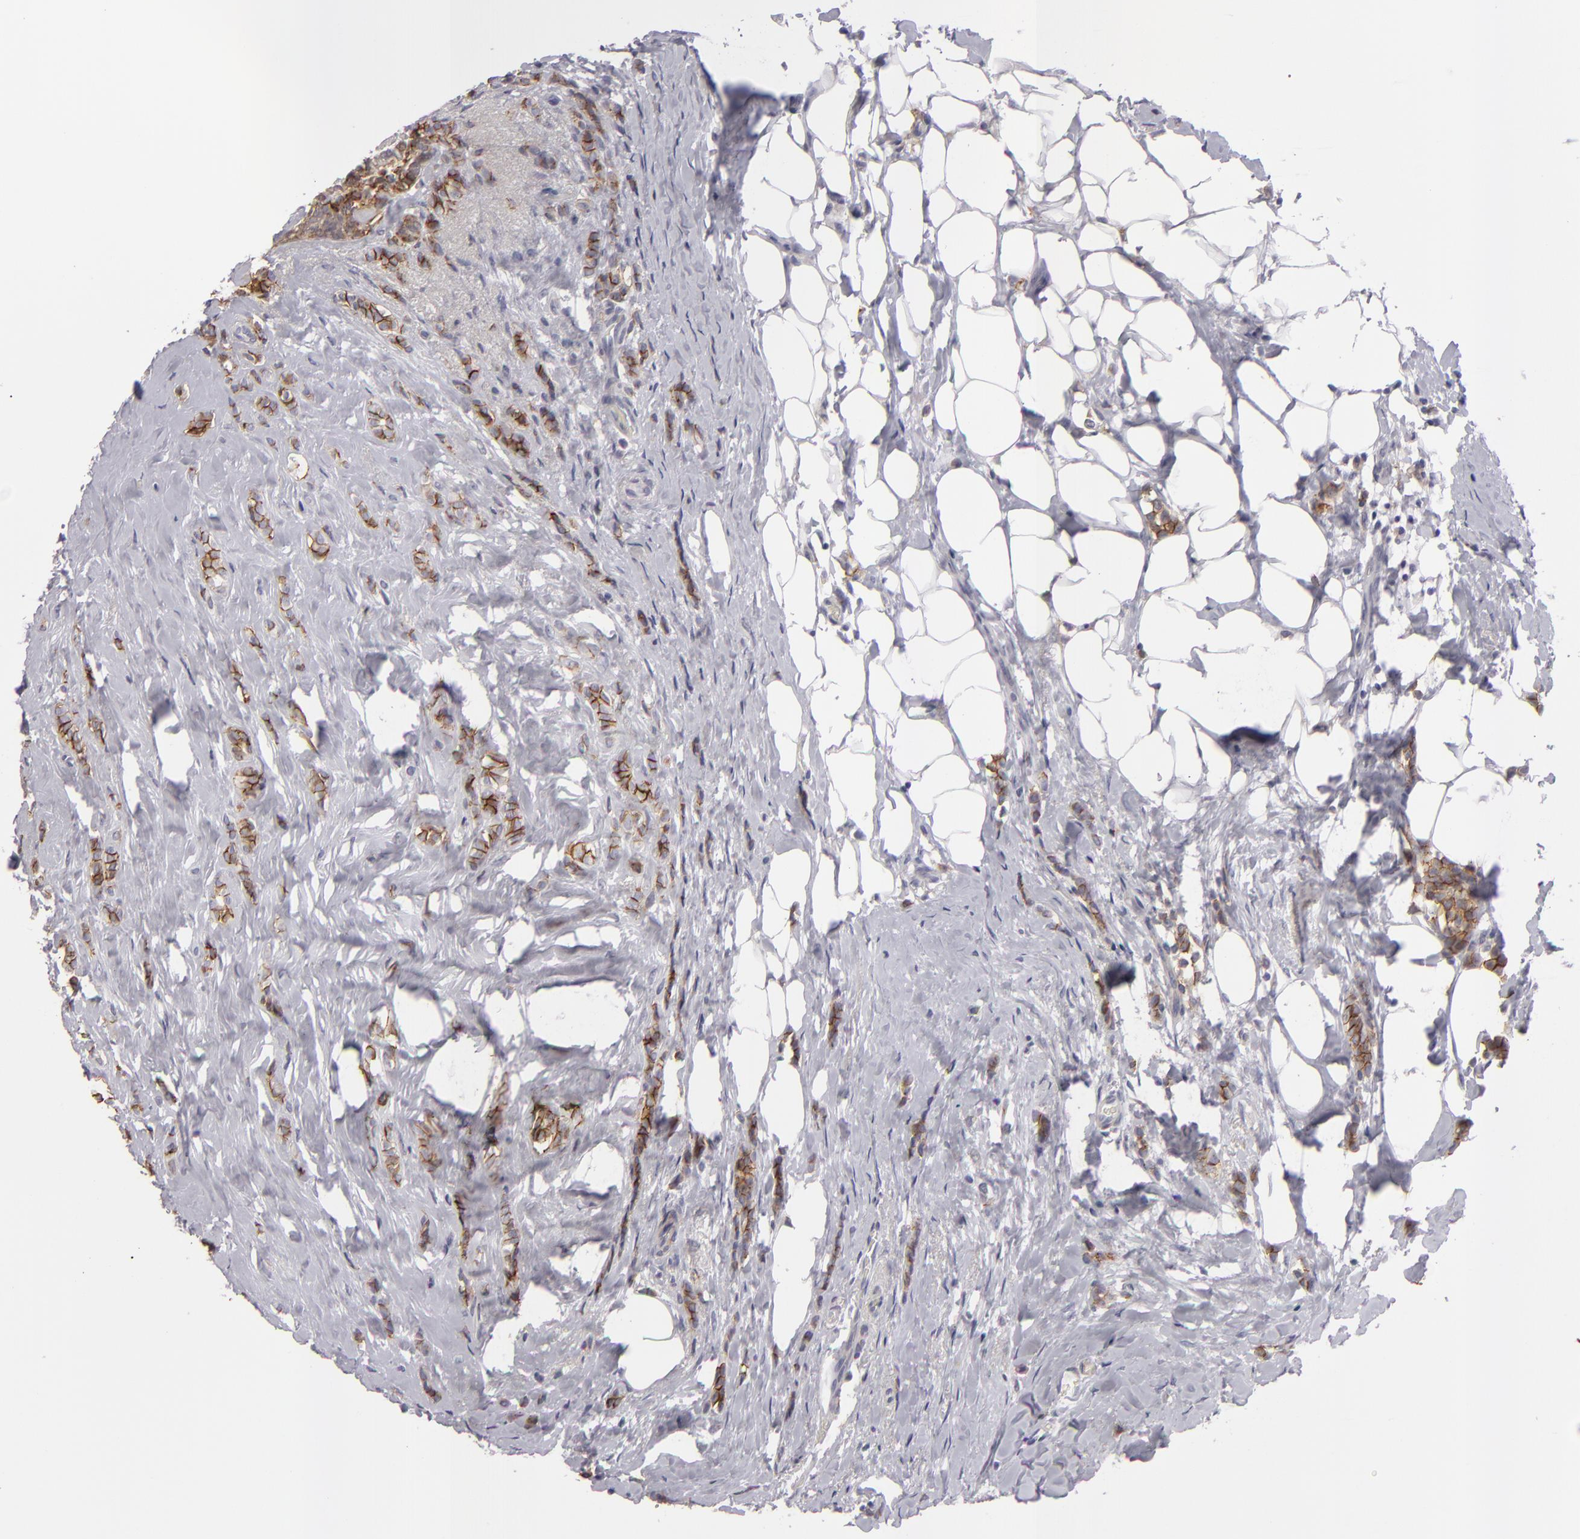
{"staining": {"intensity": "moderate", "quantity": ">75%", "location": "cytoplasmic/membranous"}, "tissue": "breast cancer", "cell_type": "Tumor cells", "image_type": "cancer", "snomed": [{"axis": "morphology", "description": "Lobular carcinoma"}, {"axis": "topography", "description": "Breast"}], "caption": "Immunohistochemistry (IHC) of breast cancer demonstrates medium levels of moderate cytoplasmic/membranous staining in about >75% of tumor cells.", "gene": "ALCAM", "patient": {"sex": "female", "age": 56}}